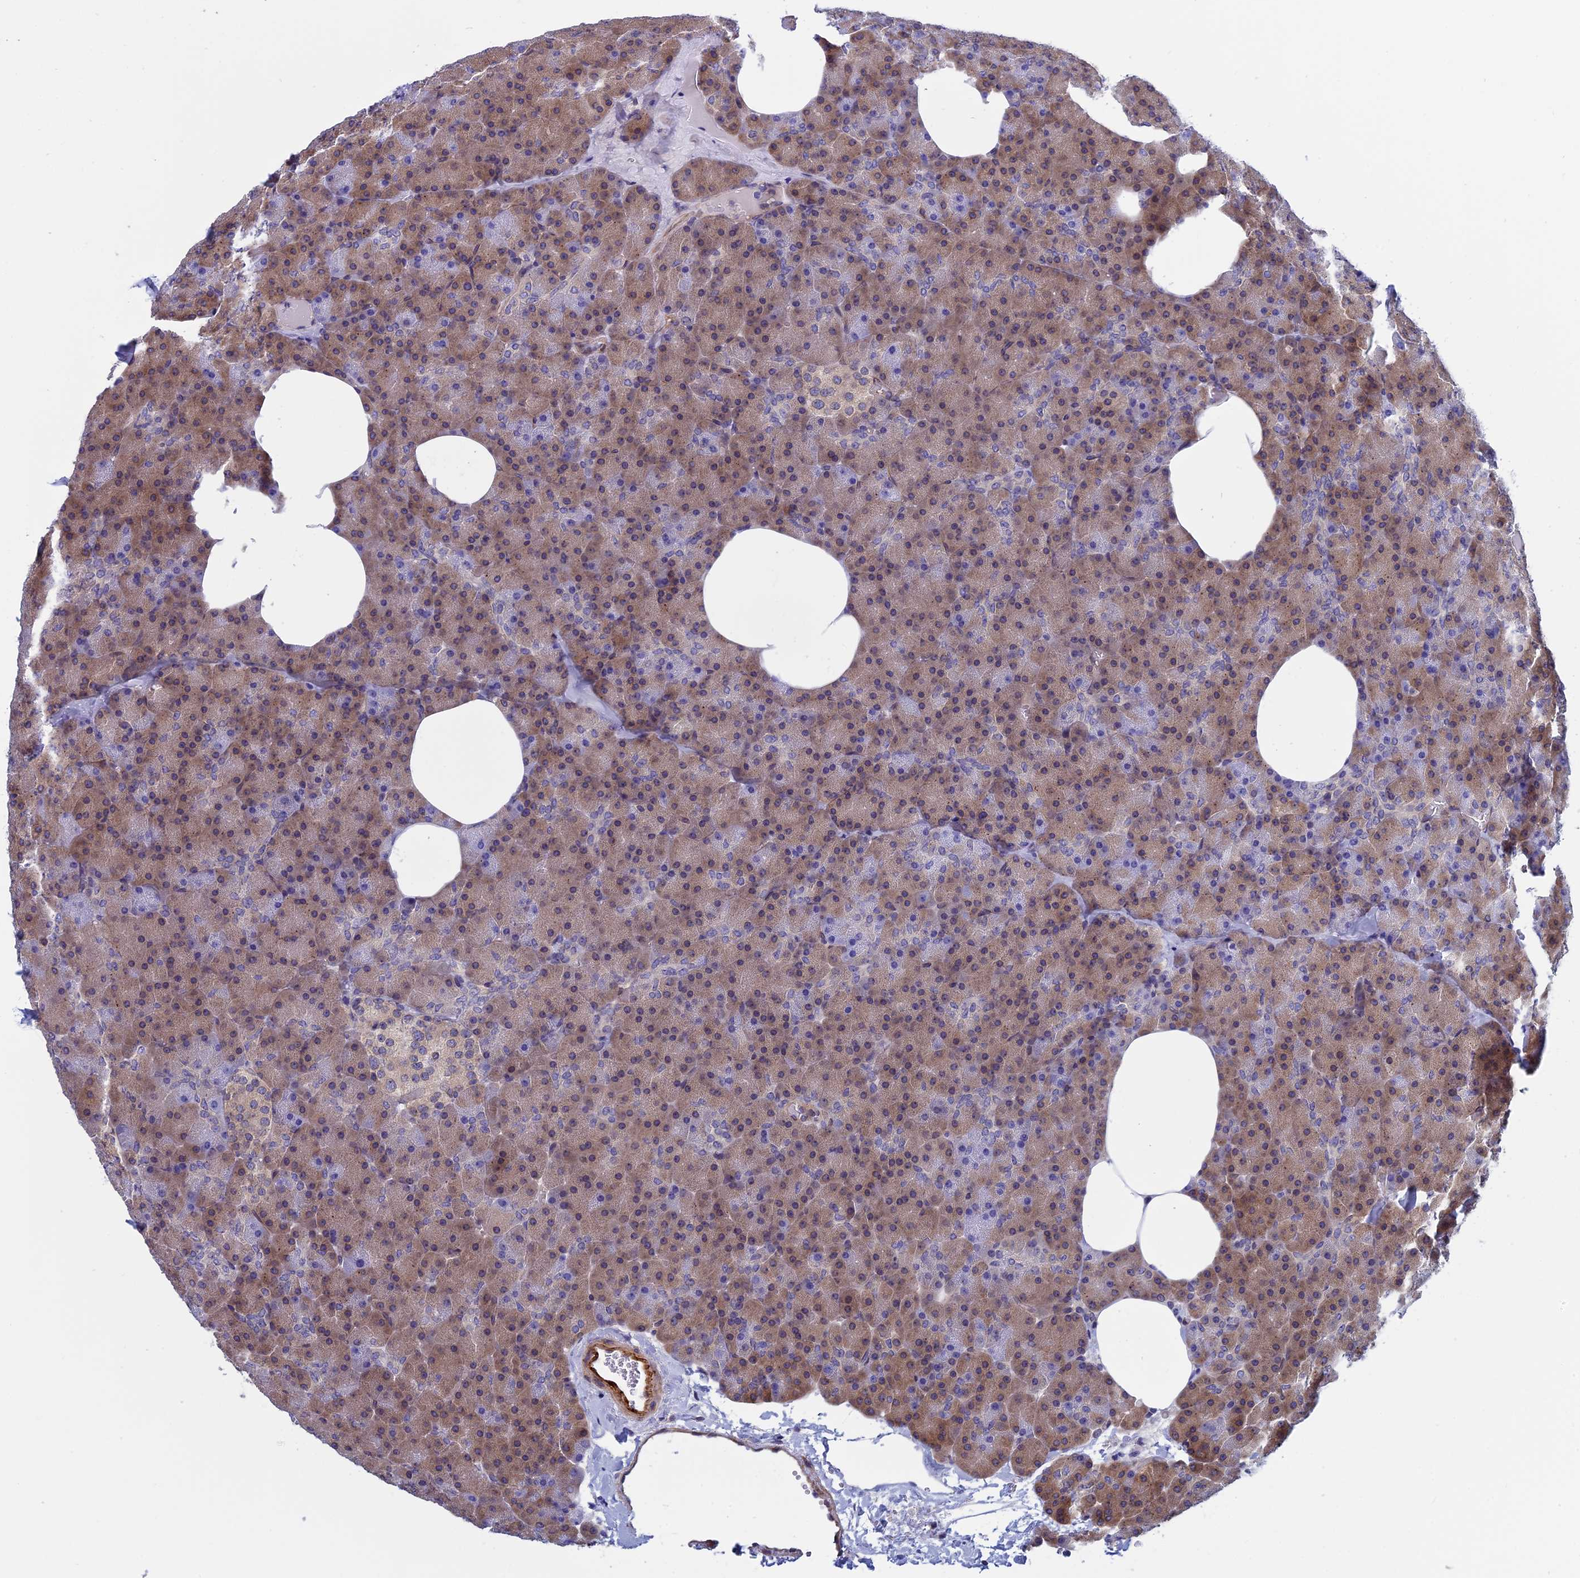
{"staining": {"intensity": "weak", "quantity": "25%-75%", "location": "cytoplasmic/membranous"}, "tissue": "pancreas", "cell_type": "Exocrine glandular cells", "image_type": "normal", "snomed": [{"axis": "morphology", "description": "Normal tissue, NOS"}, {"axis": "morphology", "description": "Carcinoid, malignant, NOS"}, {"axis": "topography", "description": "Pancreas"}], "caption": "Protein staining of unremarkable pancreas exhibits weak cytoplasmic/membranous positivity in about 25%-75% of exocrine glandular cells. (DAB (3,3'-diaminobenzidine) IHC with brightfield microscopy, high magnification).", "gene": "NAA10", "patient": {"sex": "female", "age": 35}}